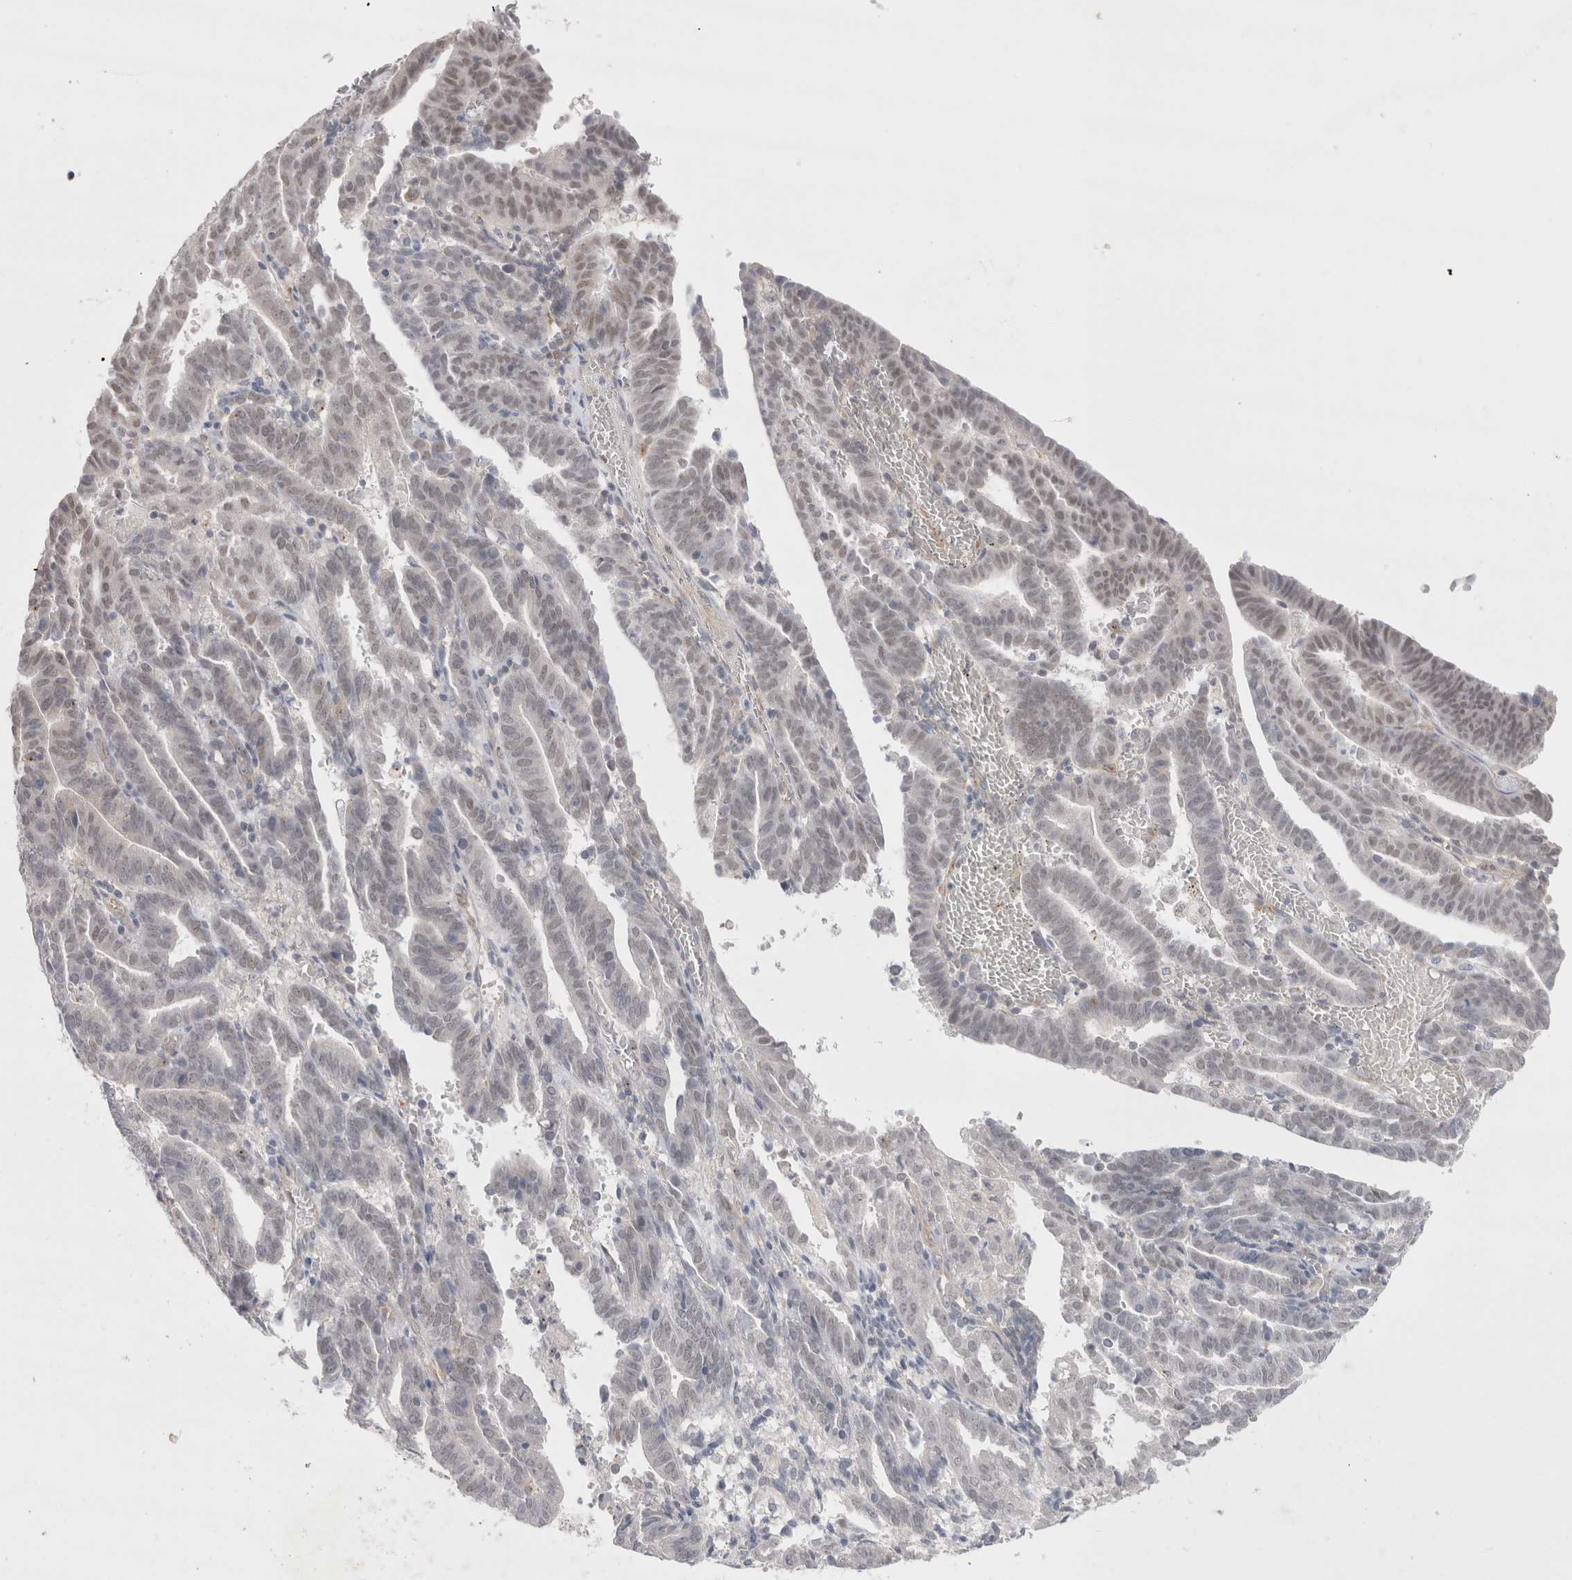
{"staining": {"intensity": "weak", "quantity": "<25%", "location": "nuclear"}, "tissue": "endometrial cancer", "cell_type": "Tumor cells", "image_type": "cancer", "snomed": [{"axis": "morphology", "description": "Adenocarcinoma, NOS"}, {"axis": "topography", "description": "Uterus"}], "caption": "This is an immunohistochemistry (IHC) micrograph of endometrial cancer. There is no staining in tumor cells.", "gene": "BICD2", "patient": {"sex": "female", "age": 83}}